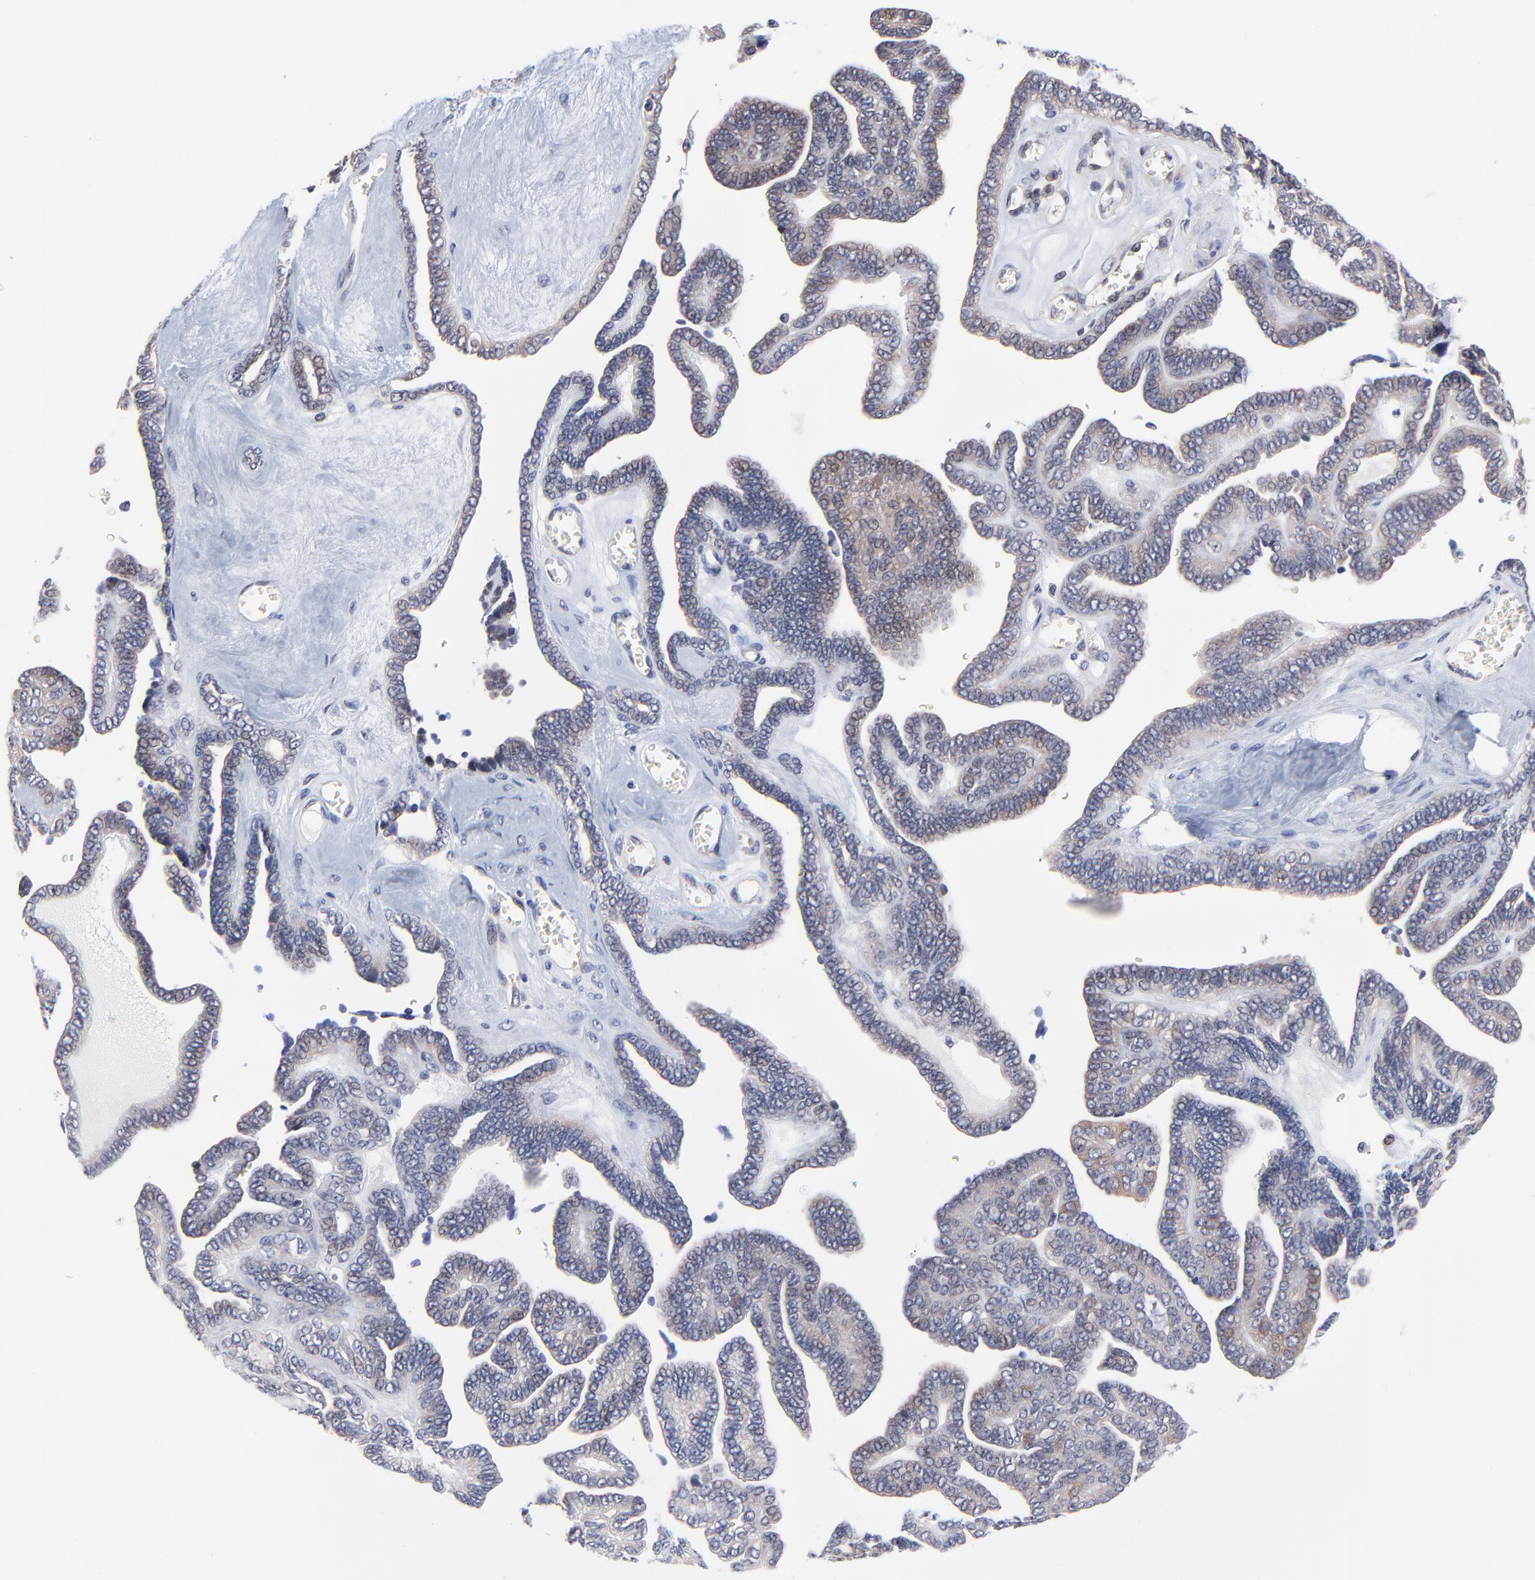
{"staining": {"intensity": "moderate", "quantity": ">75%", "location": "cytoplasmic/membranous"}, "tissue": "ovarian cancer", "cell_type": "Tumor cells", "image_type": "cancer", "snomed": [{"axis": "morphology", "description": "Cystadenocarcinoma, serous, NOS"}, {"axis": "topography", "description": "Ovary"}], "caption": "Moderate cytoplasmic/membranous positivity for a protein is seen in about >75% of tumor cells of ovarian cancer (serous cystadenocarcinoma) using IHC.", "gene": "FBXO8", "patient": {"sex": "female", "age": 71}}